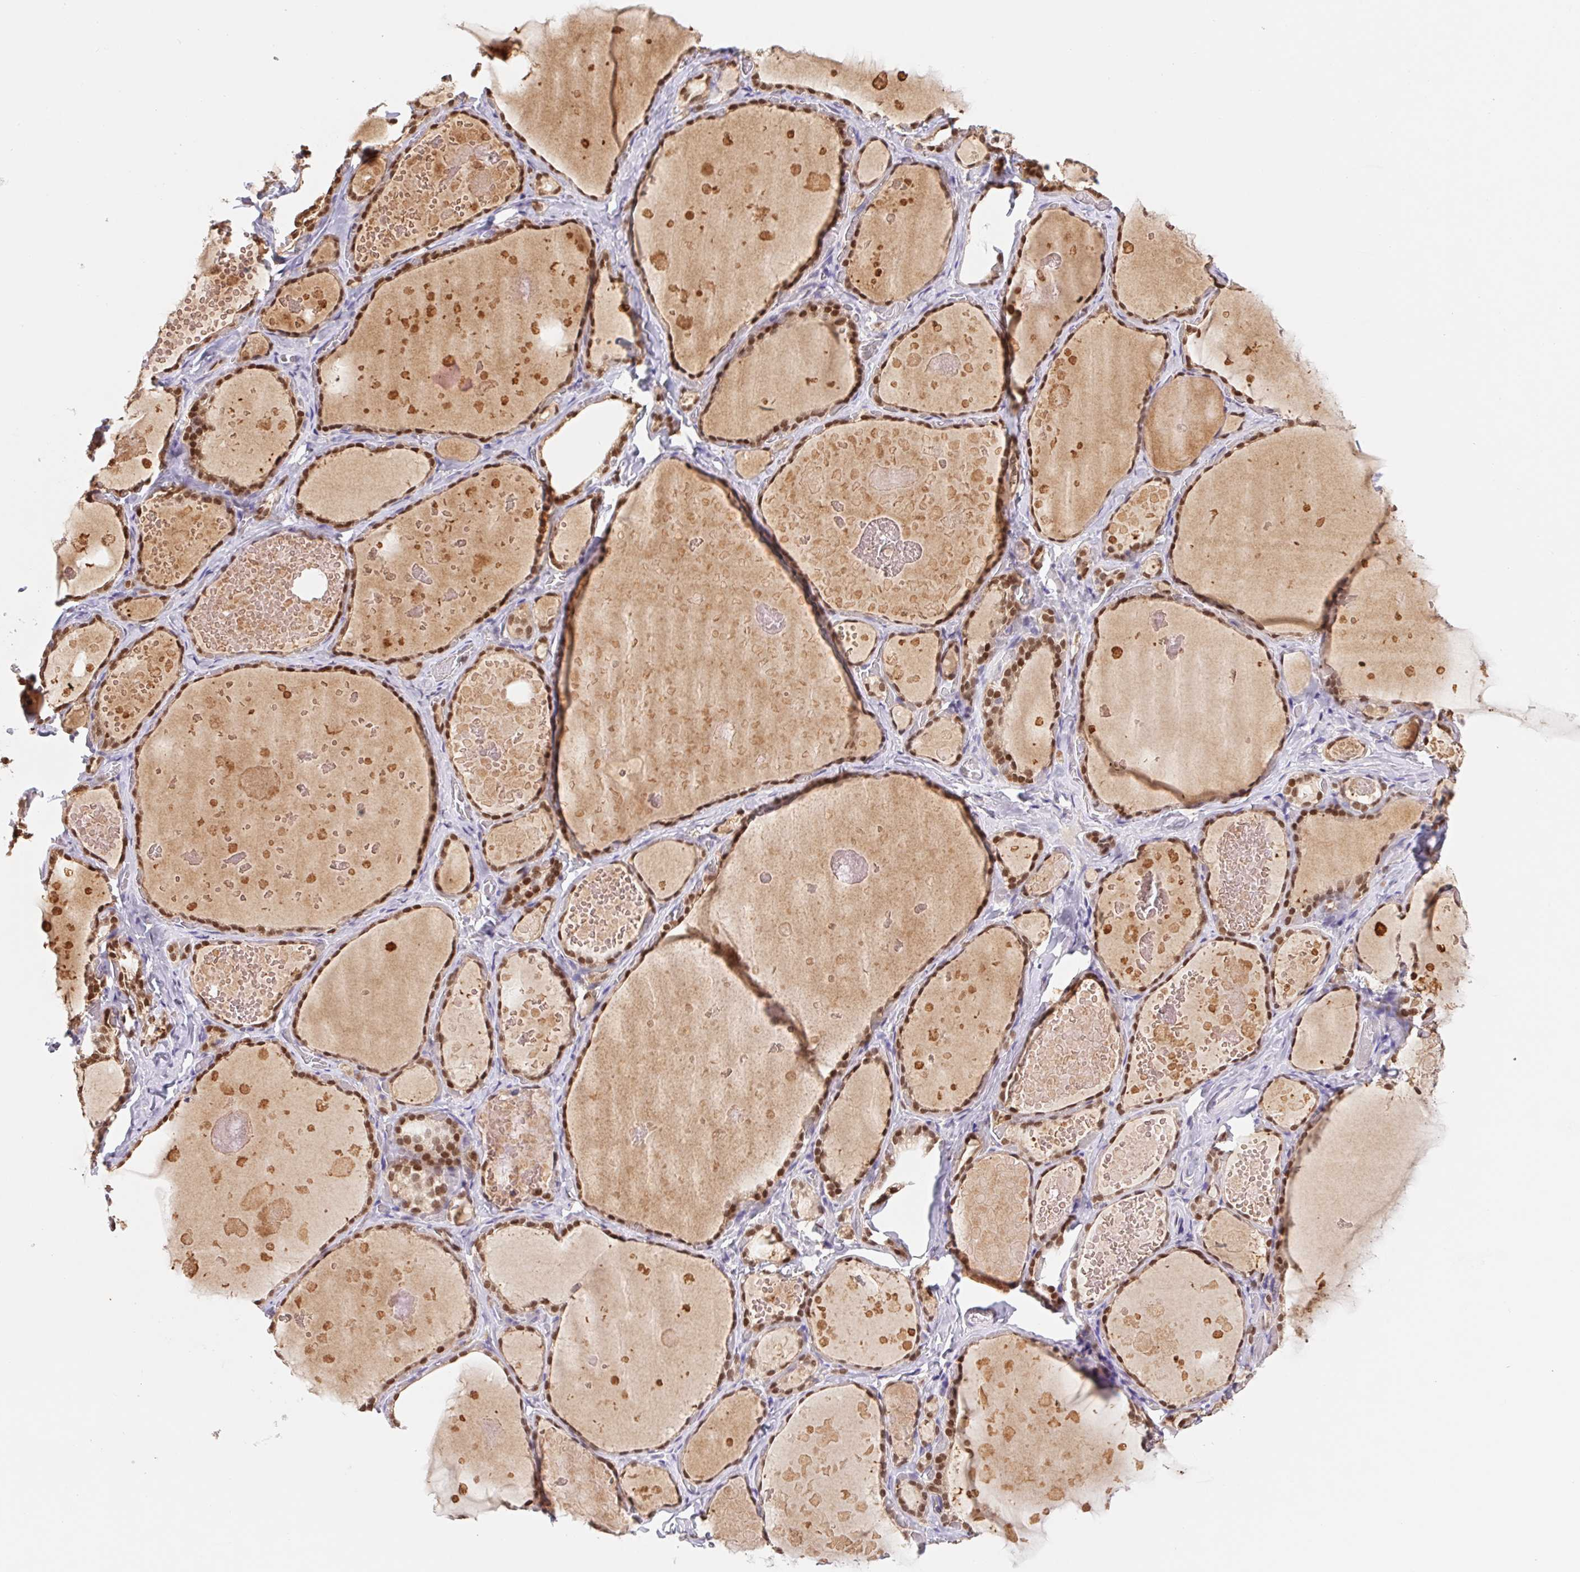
{"staining": {"intensity": "moderate", "quantity": ">75%", "location": "nuclear"}, "tissue": "thyroid gland", "cell_type": "Glandular cells", "image_type": "normal", "snomed": [{"axis": "morphology", "description": "Normal tissue, NOS"}, {"axis": "topography", "description": "Thyroid gland"}], "caption": "Immunohistochemical staining of normal human thyroid gland exhibits medium levels of moderate nuclear staining in approximately >75% of glandular cells.", "gene": "L3MBTL4", "patient": {"sex": "female", "age": 56}}